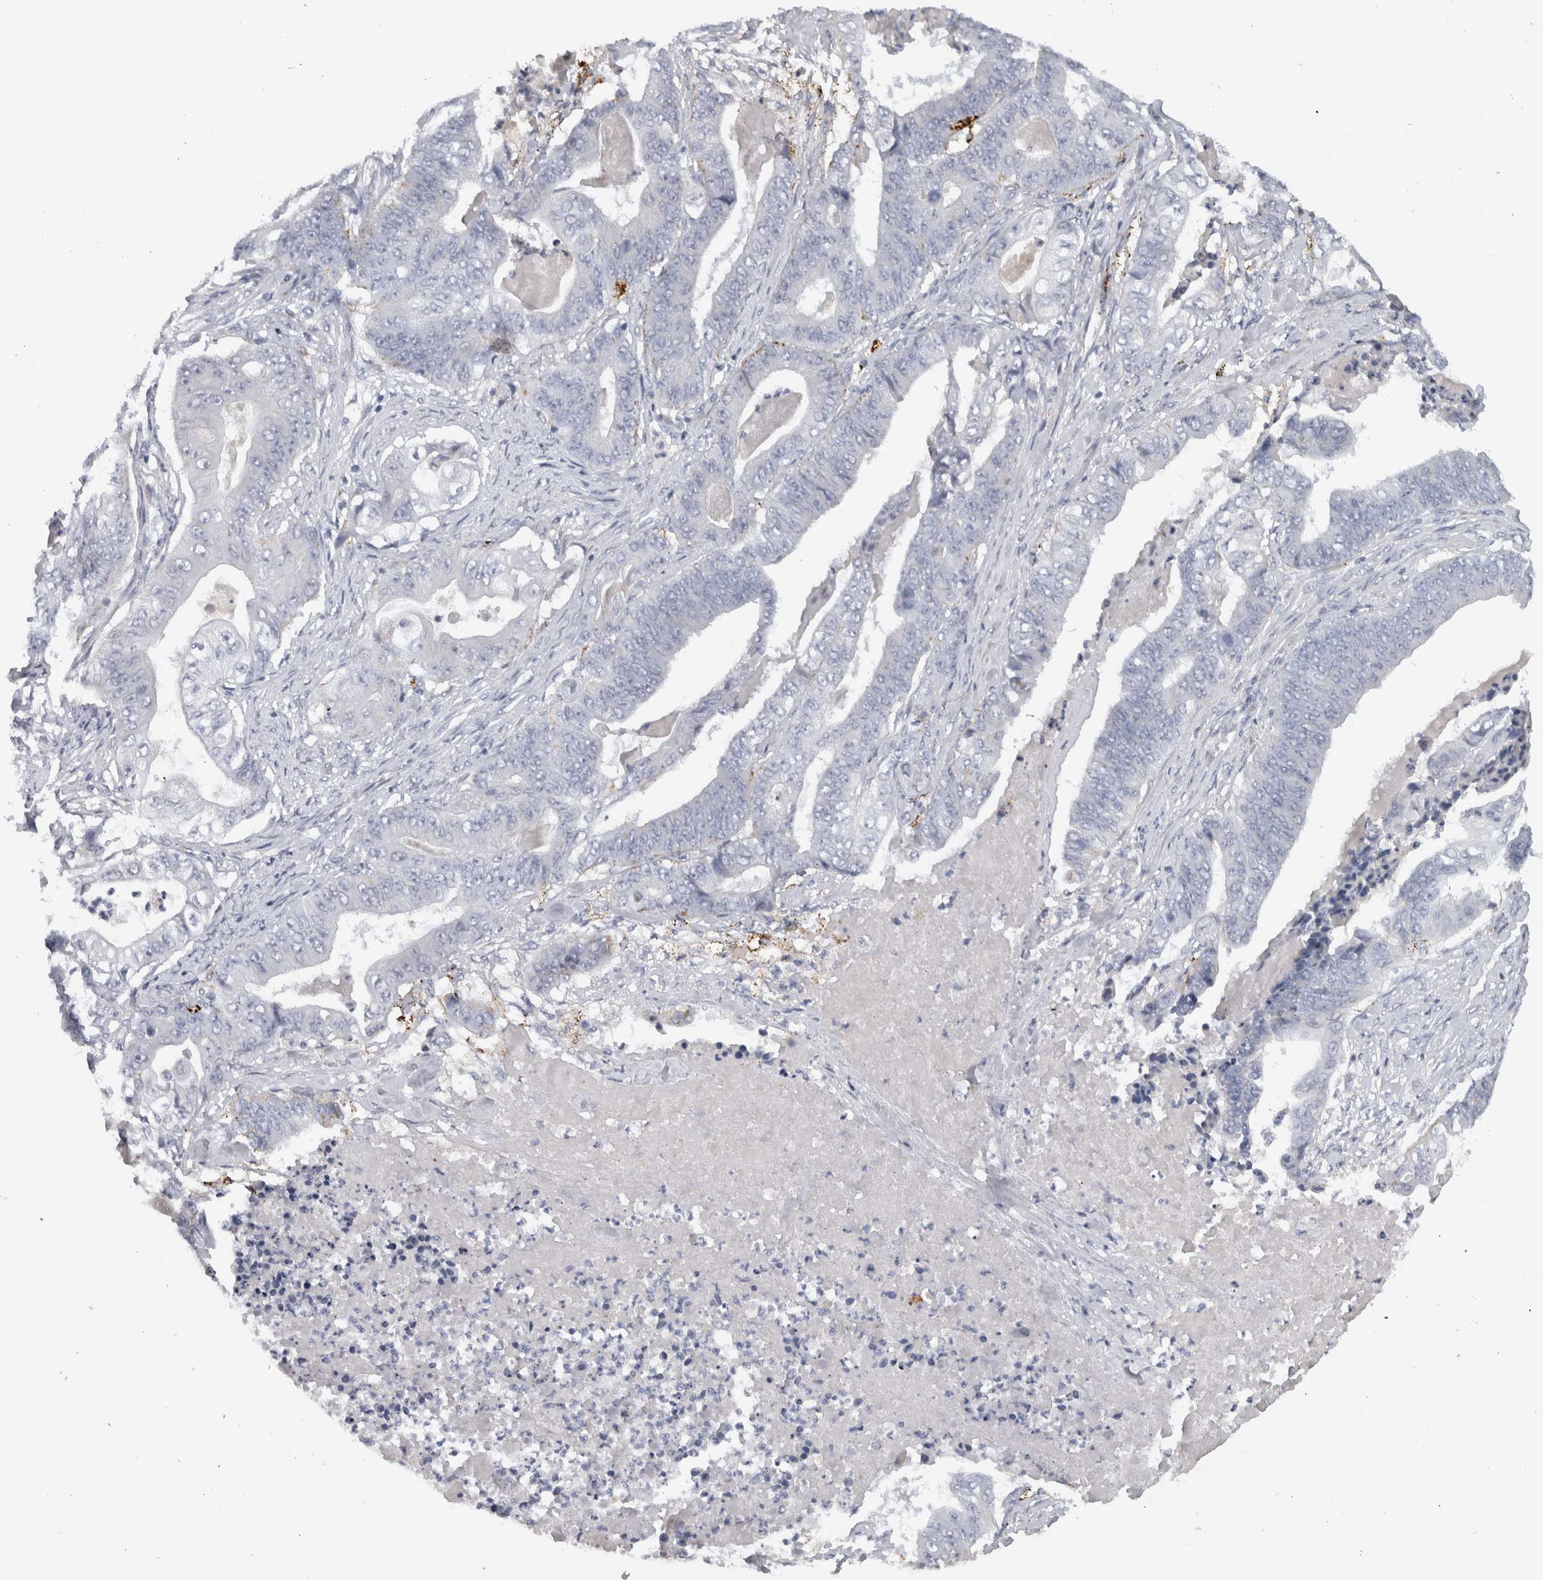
{"staining": {"intensity": "negative", "quantity": "none", "location": "none"}, "tissue": "stomach cancer", "cell_type": "Tumor cells", "image_type": "cancer", "snomed": [{"axis": "morphology", "description": "Adenocarcinoma, NOS"}, {"axis": "topography", "description": "Stomach"}], "caption": "Tumor cells show no significant protein expression in stomach cancer (adenocarcinoma).", "gene": "MGAT1", "patient": {"sex": "female", "age": 73}}